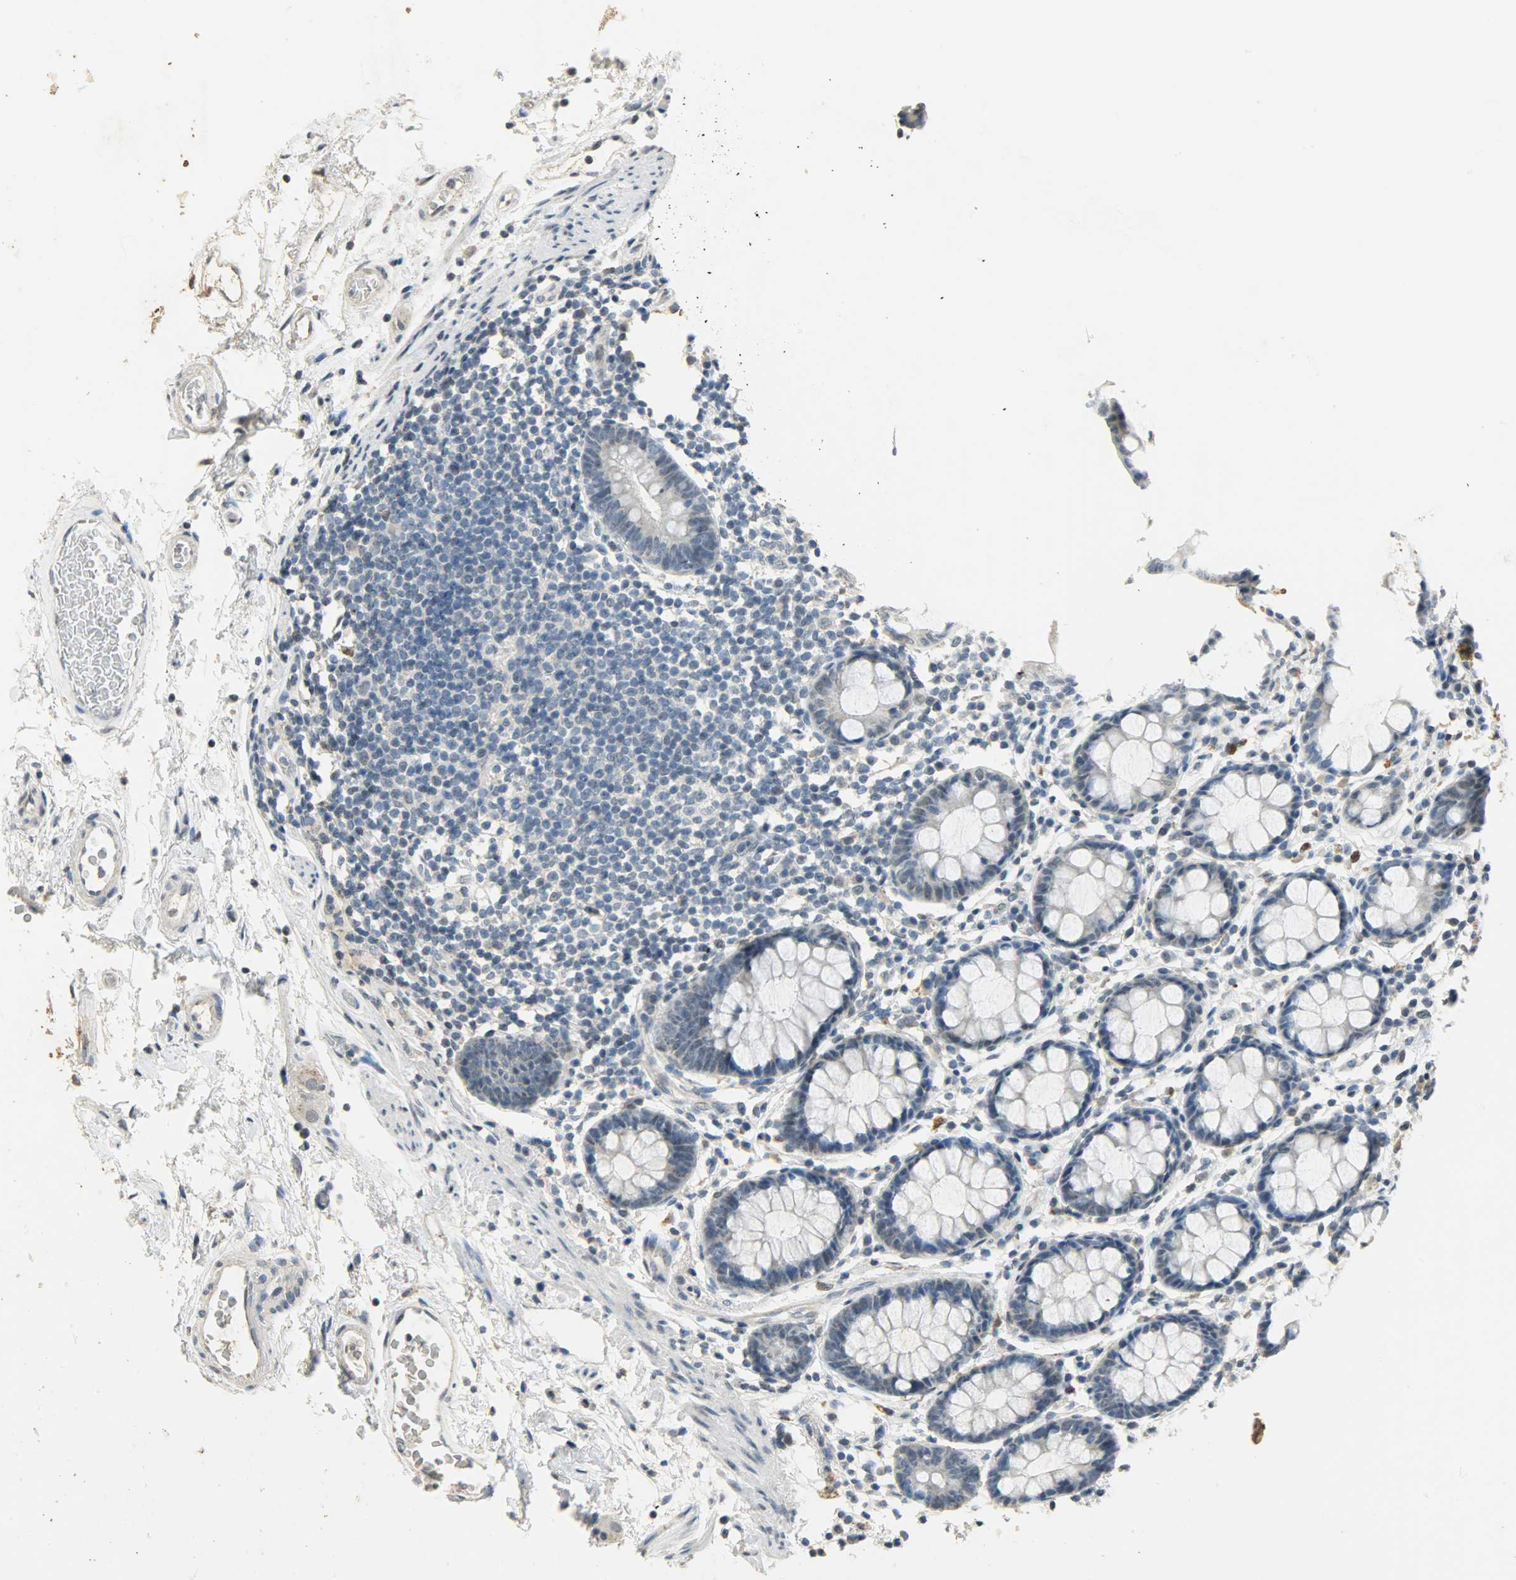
{"staining": {"intensity": "negative", "quantity": "none", "location": "none"}, "tissue": "rectum", "cell_type": "Glandular cells", "image_type": "normal", "snomed": [{"axis": "morphology", "description": "Normal tissue, NOS"}, {"axis": "topography", "description": "Rectum"}], "caption": "Glandular cells show no significant protein expression in unremarkable rectum.", "gene": "DNAJB6", "patient": {"sex": "male", "age": 92}}